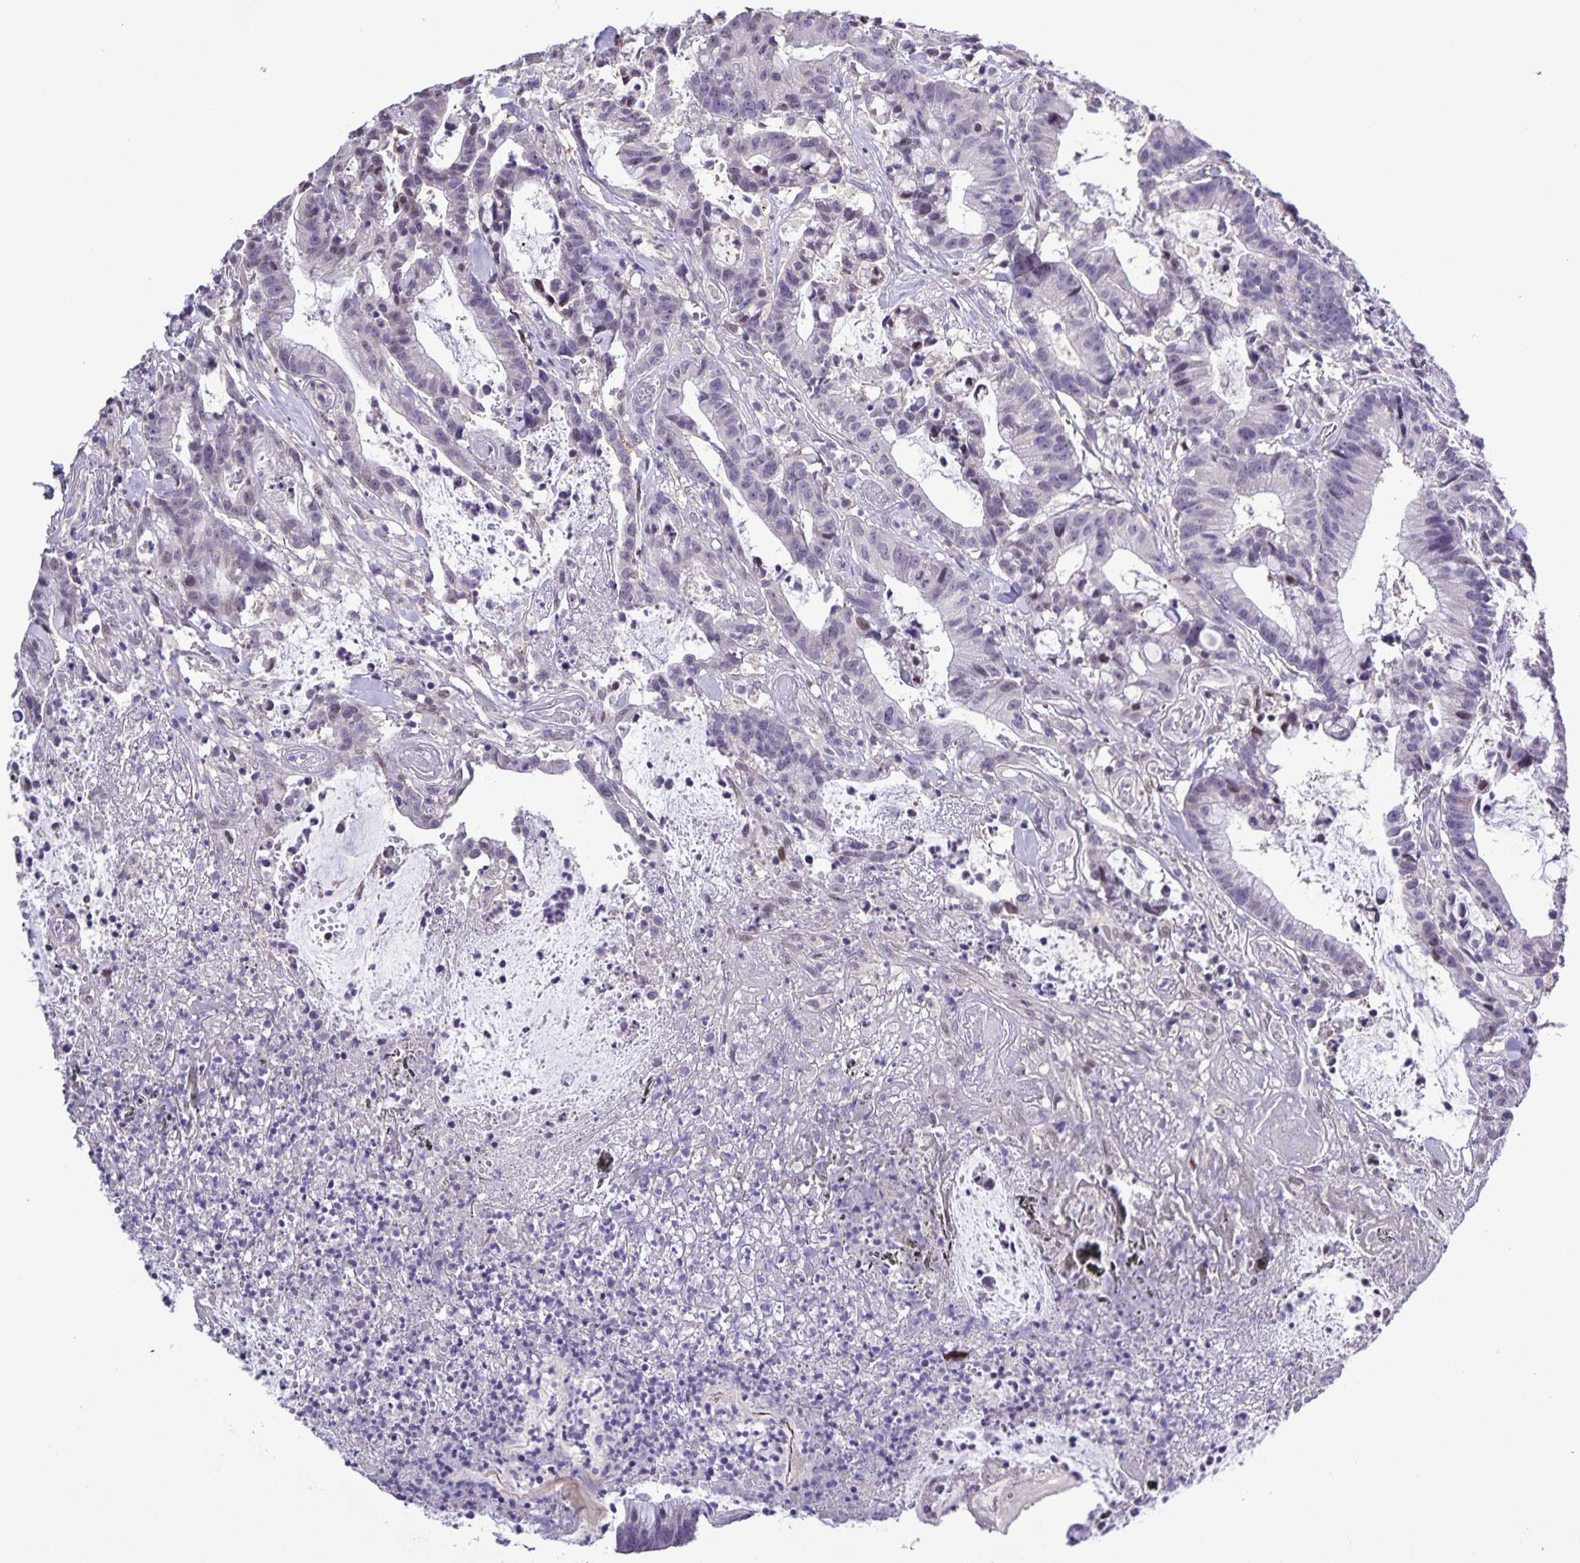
{"staining": {"intensity": "negative", "quantity": "none", "location": "none"}, "tissue": "colorectal cancer", "cell_type": "Tumor cells", "image_type": "cancer", "snomed": [{"axis": "morphology", "description": "Adenocarcinoma, NOS"}, {"axis": "topography", "description": "Colon"}], "caption": "The histopathology image shows no significant expression in tumor cells of colorectal adenocarcinoma.", "gene": "ONECUT2", "patient": {"sex": "female", "age": 78}}